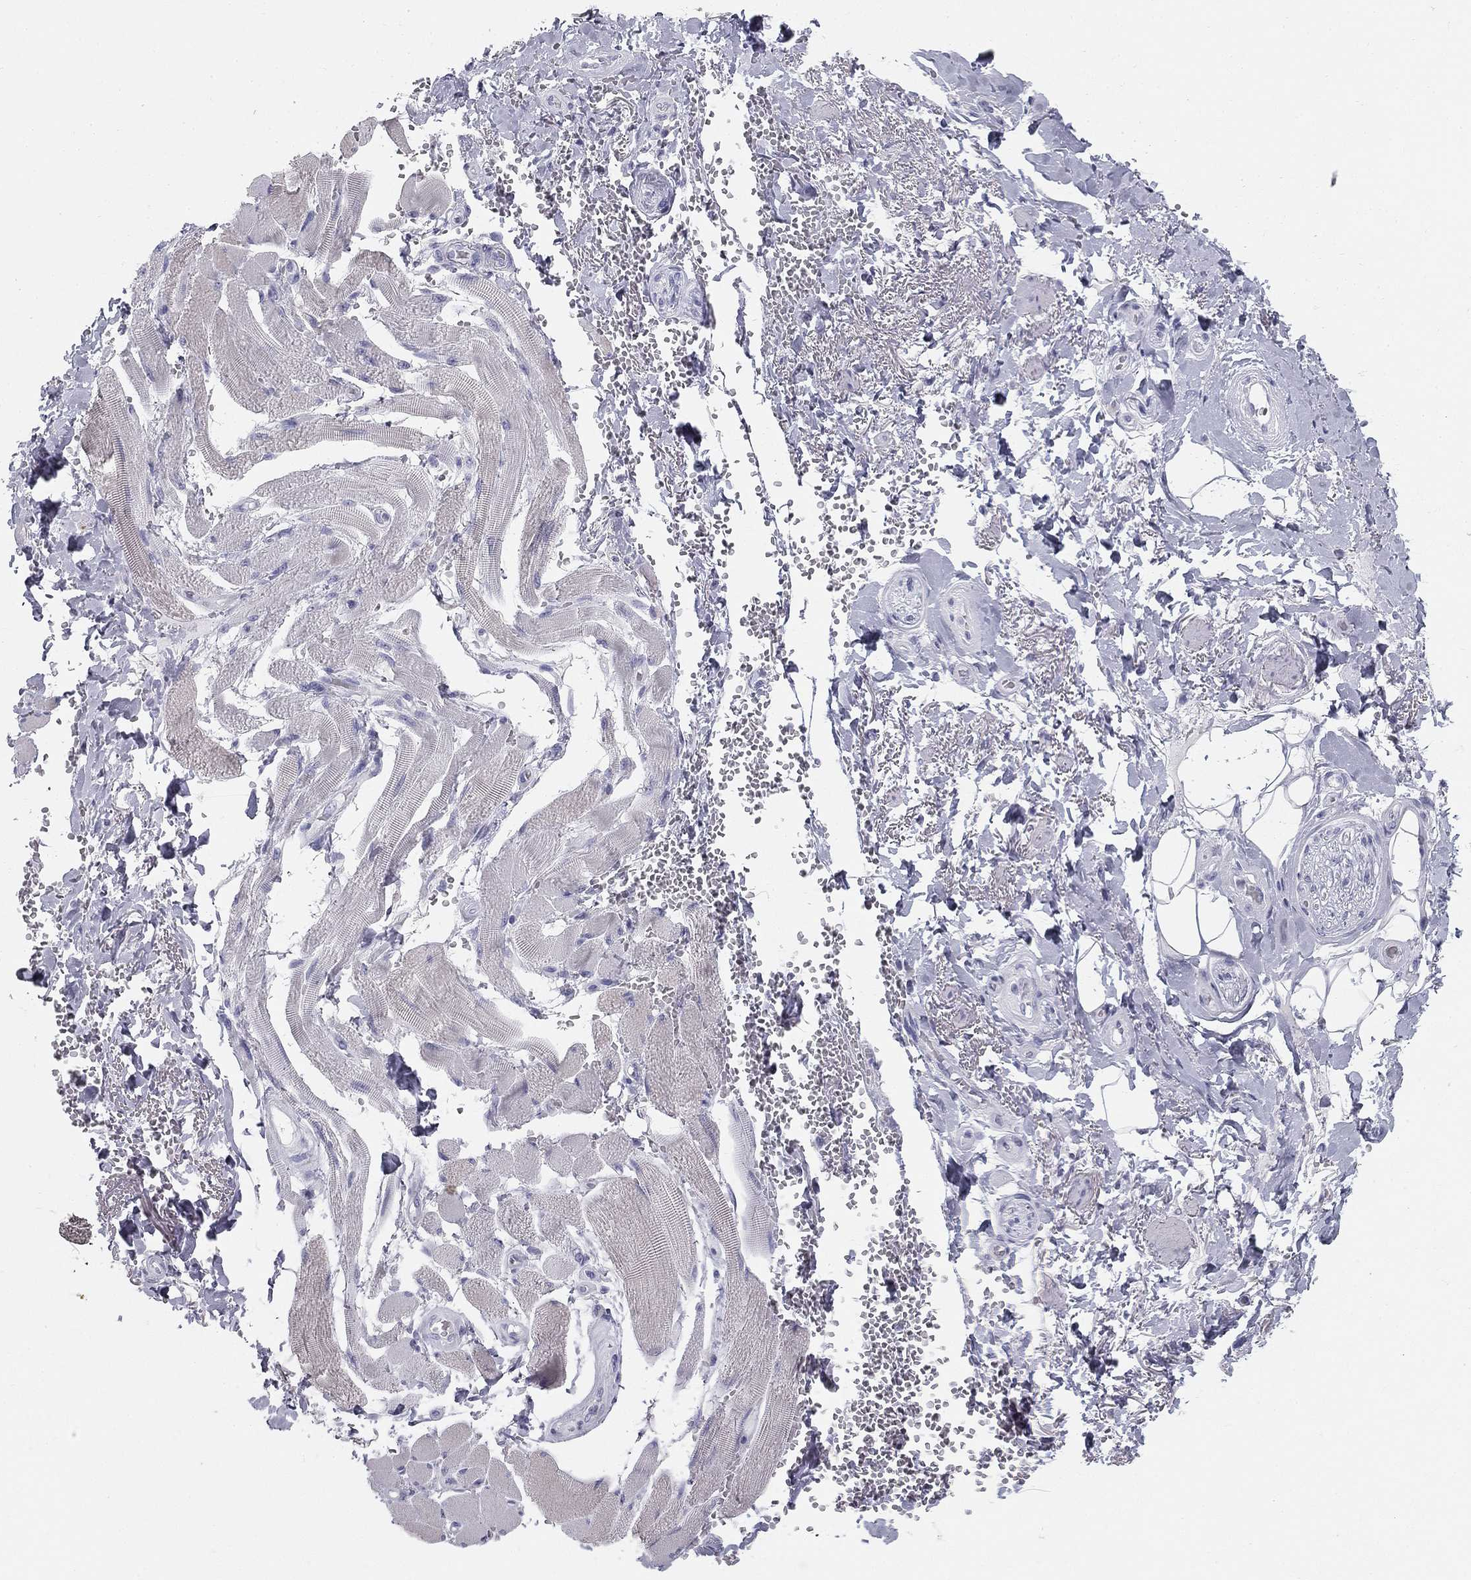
{"staining": {"intensity": "negative", "quantity": "none", "location": "none"}, "tissue": "adipose tissue", "cell_type": "Adipocytes", "image_type": "normal", "snomed": [{"axis": "morphology", "description": "Normal tissue, NOS"}, {"axis": "topography", "description": "Anal"}, {"axis": "topography", "description": "Peripheral nerve tissue"}], "caption": "The immunohistochemistry (IHC) photomicrograph has no significant expression in adipocytes of adipose tissue.", "gene": "SULT2B1", "patient": {"sex": "male", "age": 53}}